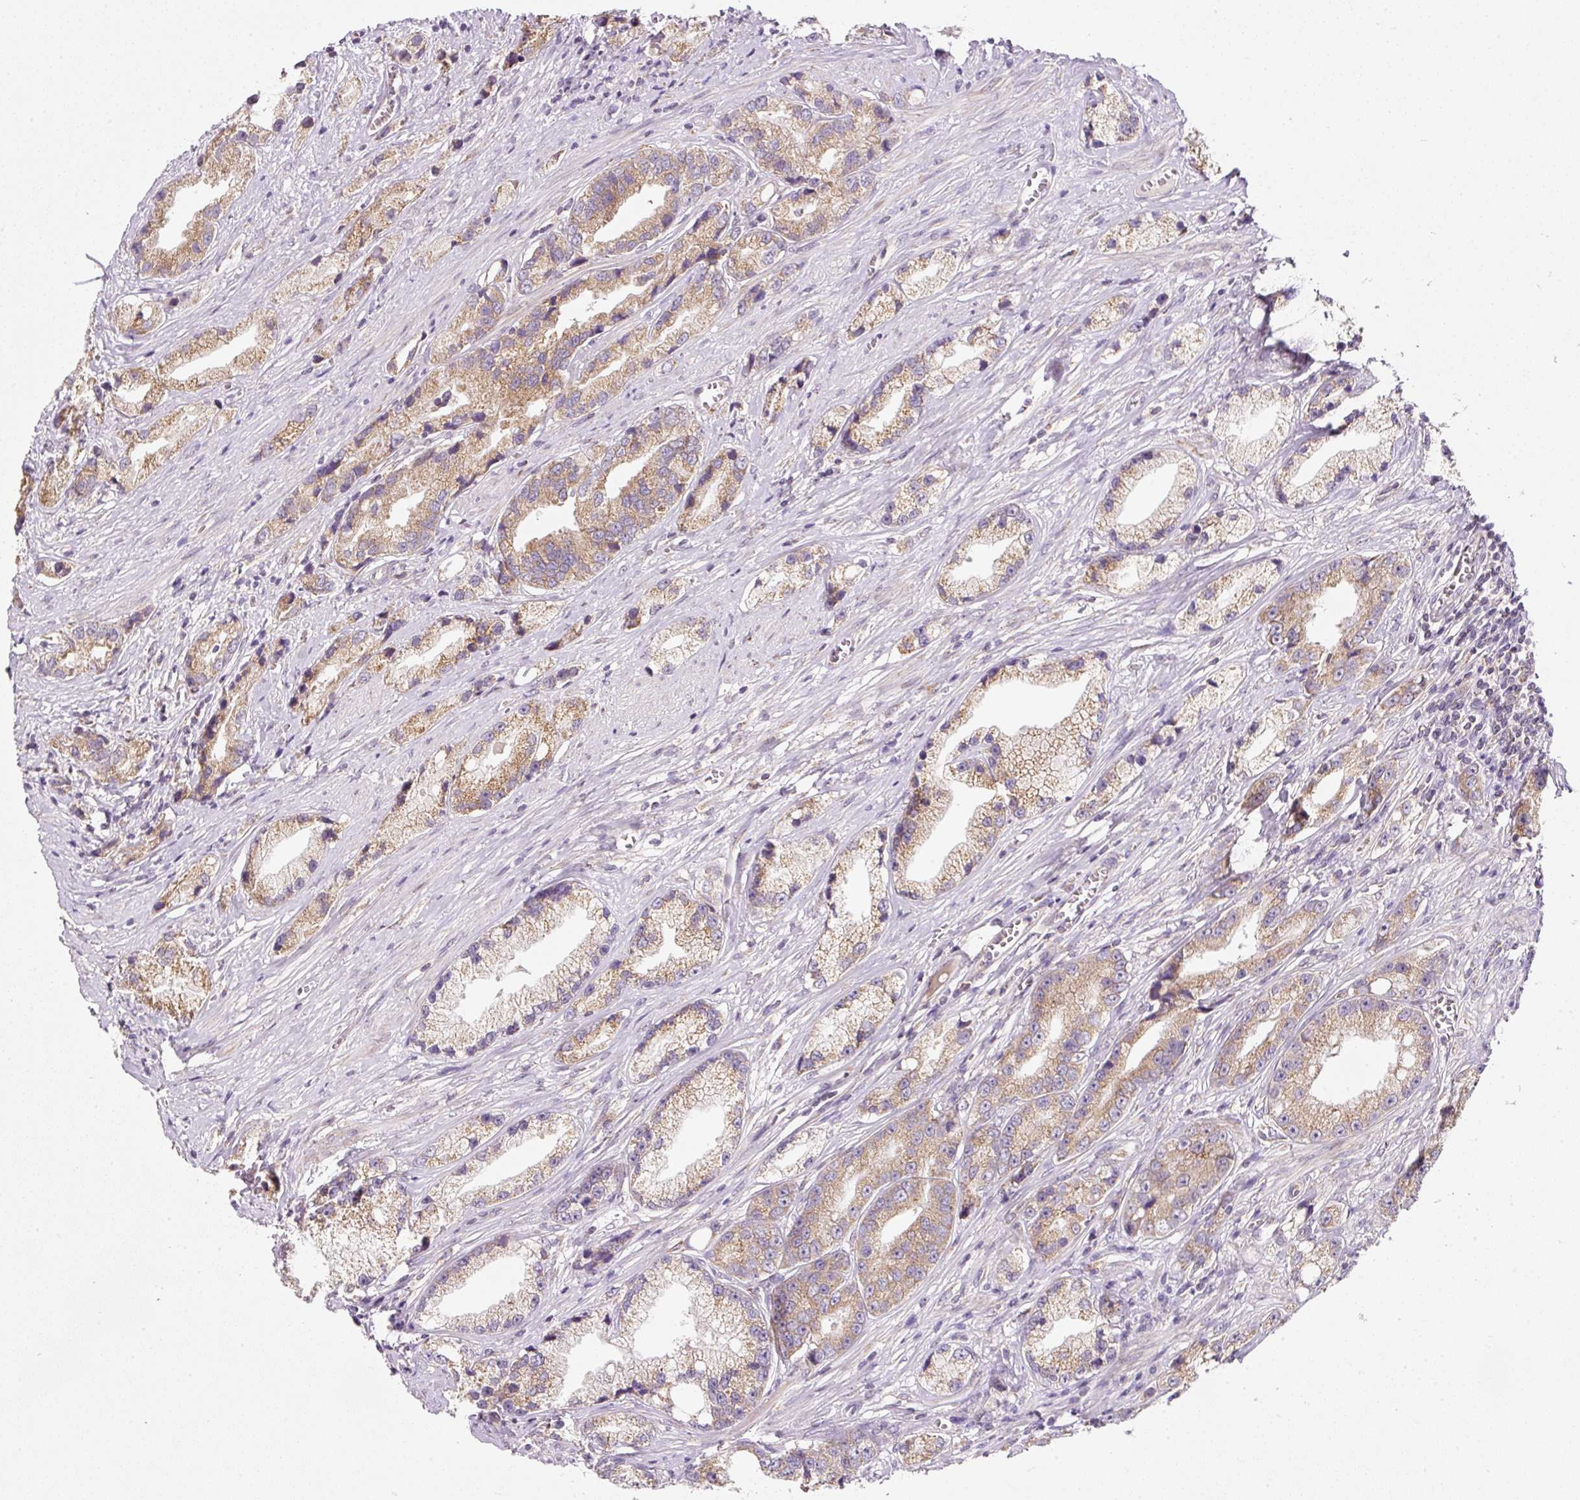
{"staining": {"intensity": "moderate", "quantity": "25%-75%", "location": "cytoplasmic/membranous"}, "tissue": "prostate cancer", "cell_type": "Tumor cells", "image_type": "cancer", "snomed": [{"axis": "morphology", "description": "Adenocarcinoma, High grade"}, {"axis": "topography", "description": "Prostate"}], "caption": "Prostate cancer stained with DAB IHC exhibits medium levels of moderate cytoplasmic/membranous expression in approximately 25%-75% of tumor cells. The protein of interest is stained brown, and the nuclei are stained in blue (DAB IHC with brightfield microscopy, high magnification).", "gene": "FAM78B", "patient": {"sex": "male", "age": 74}}